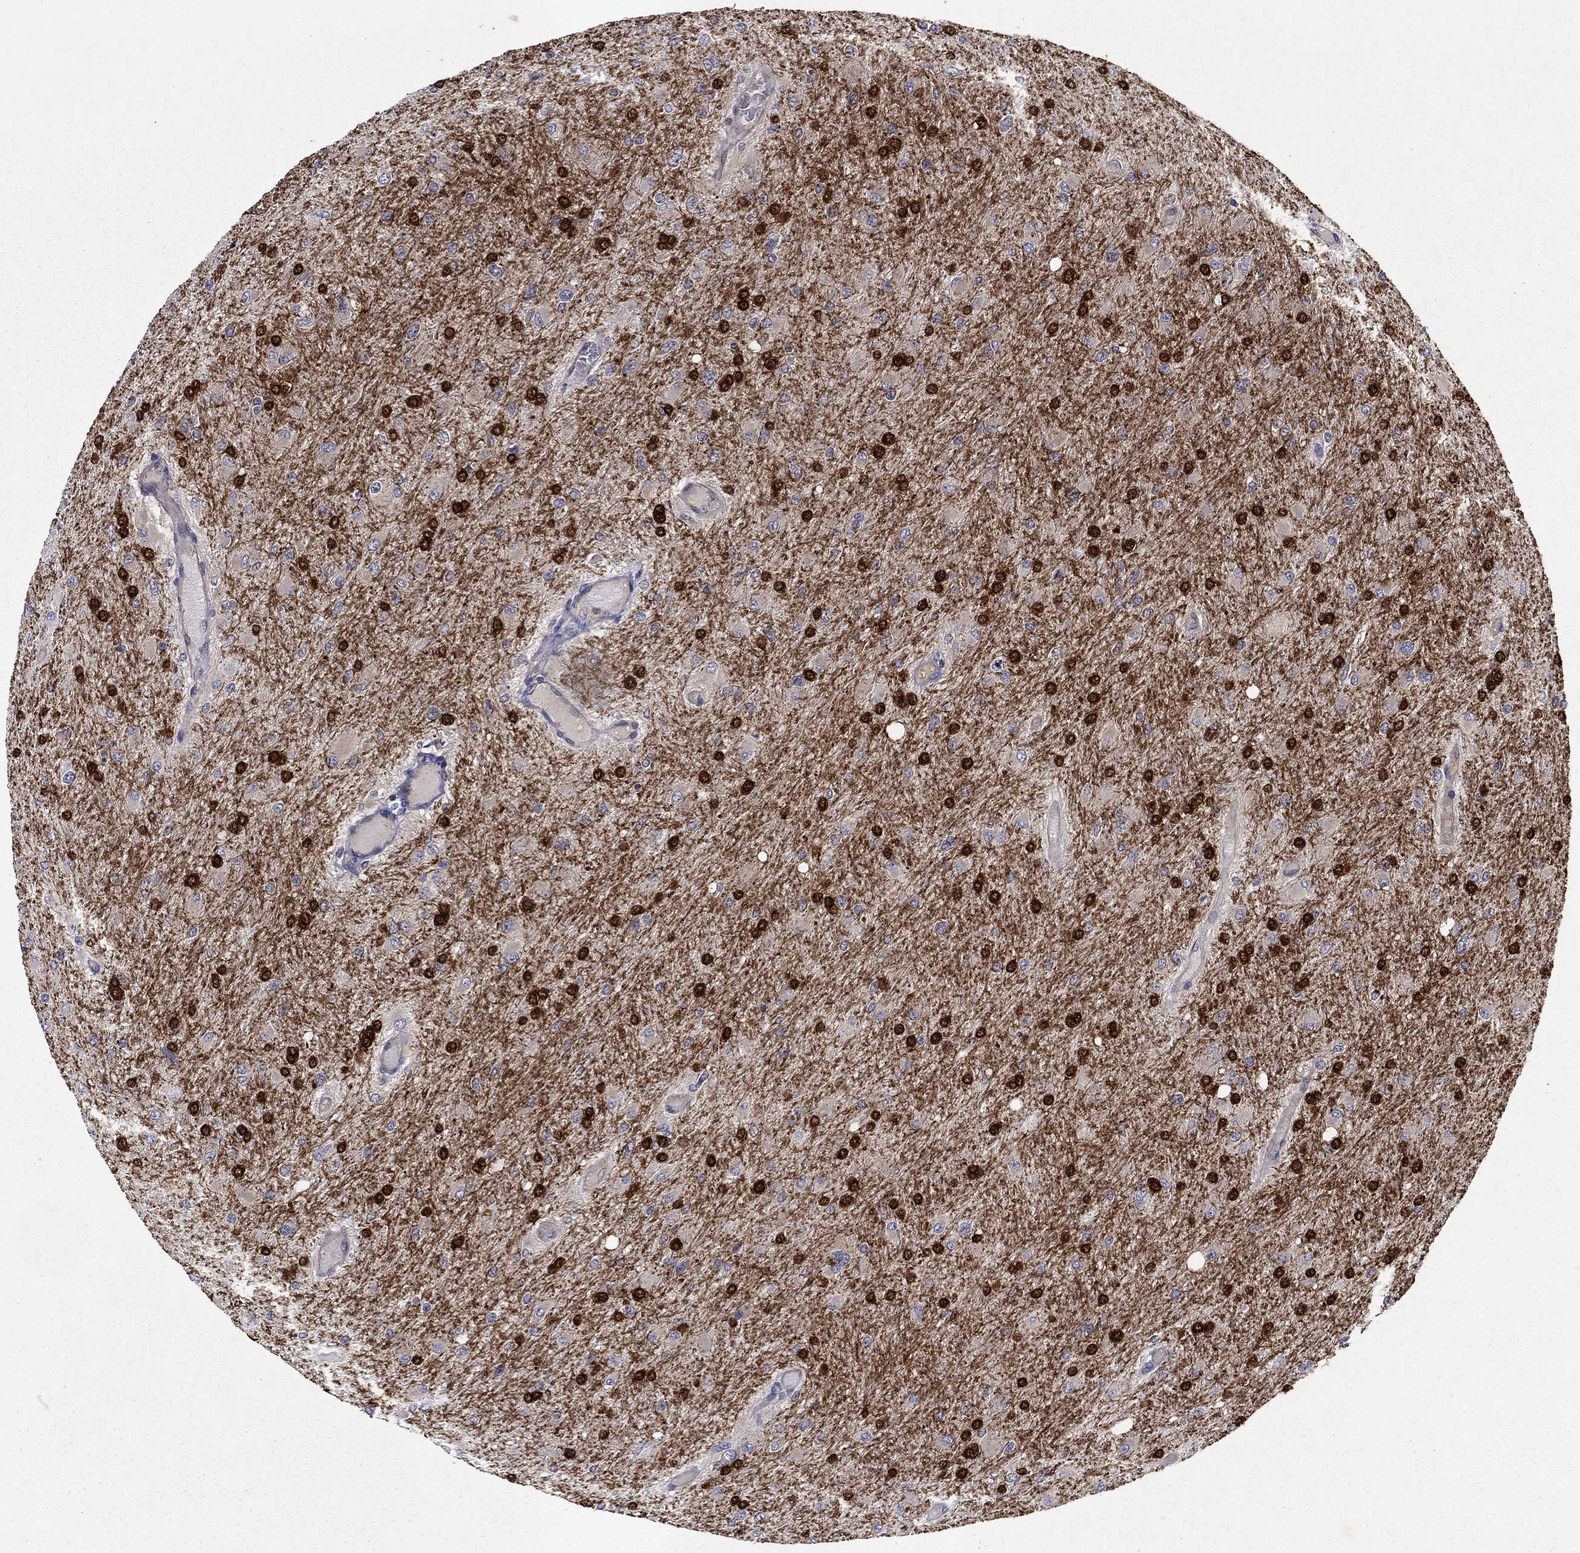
{"staining": {"intensity": "strong", "quantity": "25%-75%", "location": "cytoplasmic/membranous,nuclear"}, "tissue": "glioma", "cell_type": "Tumor cells", "image_type": "cancer", "snomed": [{"axis": "morphology", "description": "Glioma, malignant, High grade"}, {"axis": "topography", "description": "Cerebral cortex"}], "caption": "Malignant glioma (high-grade) stained with DAB (3,3'-diaminobenzidine) immunohistochemistry demonstrates high levels of strong cytoplasmic/membranous and nuclear expression in approximately 25%-75% of tumor cells.", "gene": "GLTP", "patient": {"sex": "female", "age": 36}}